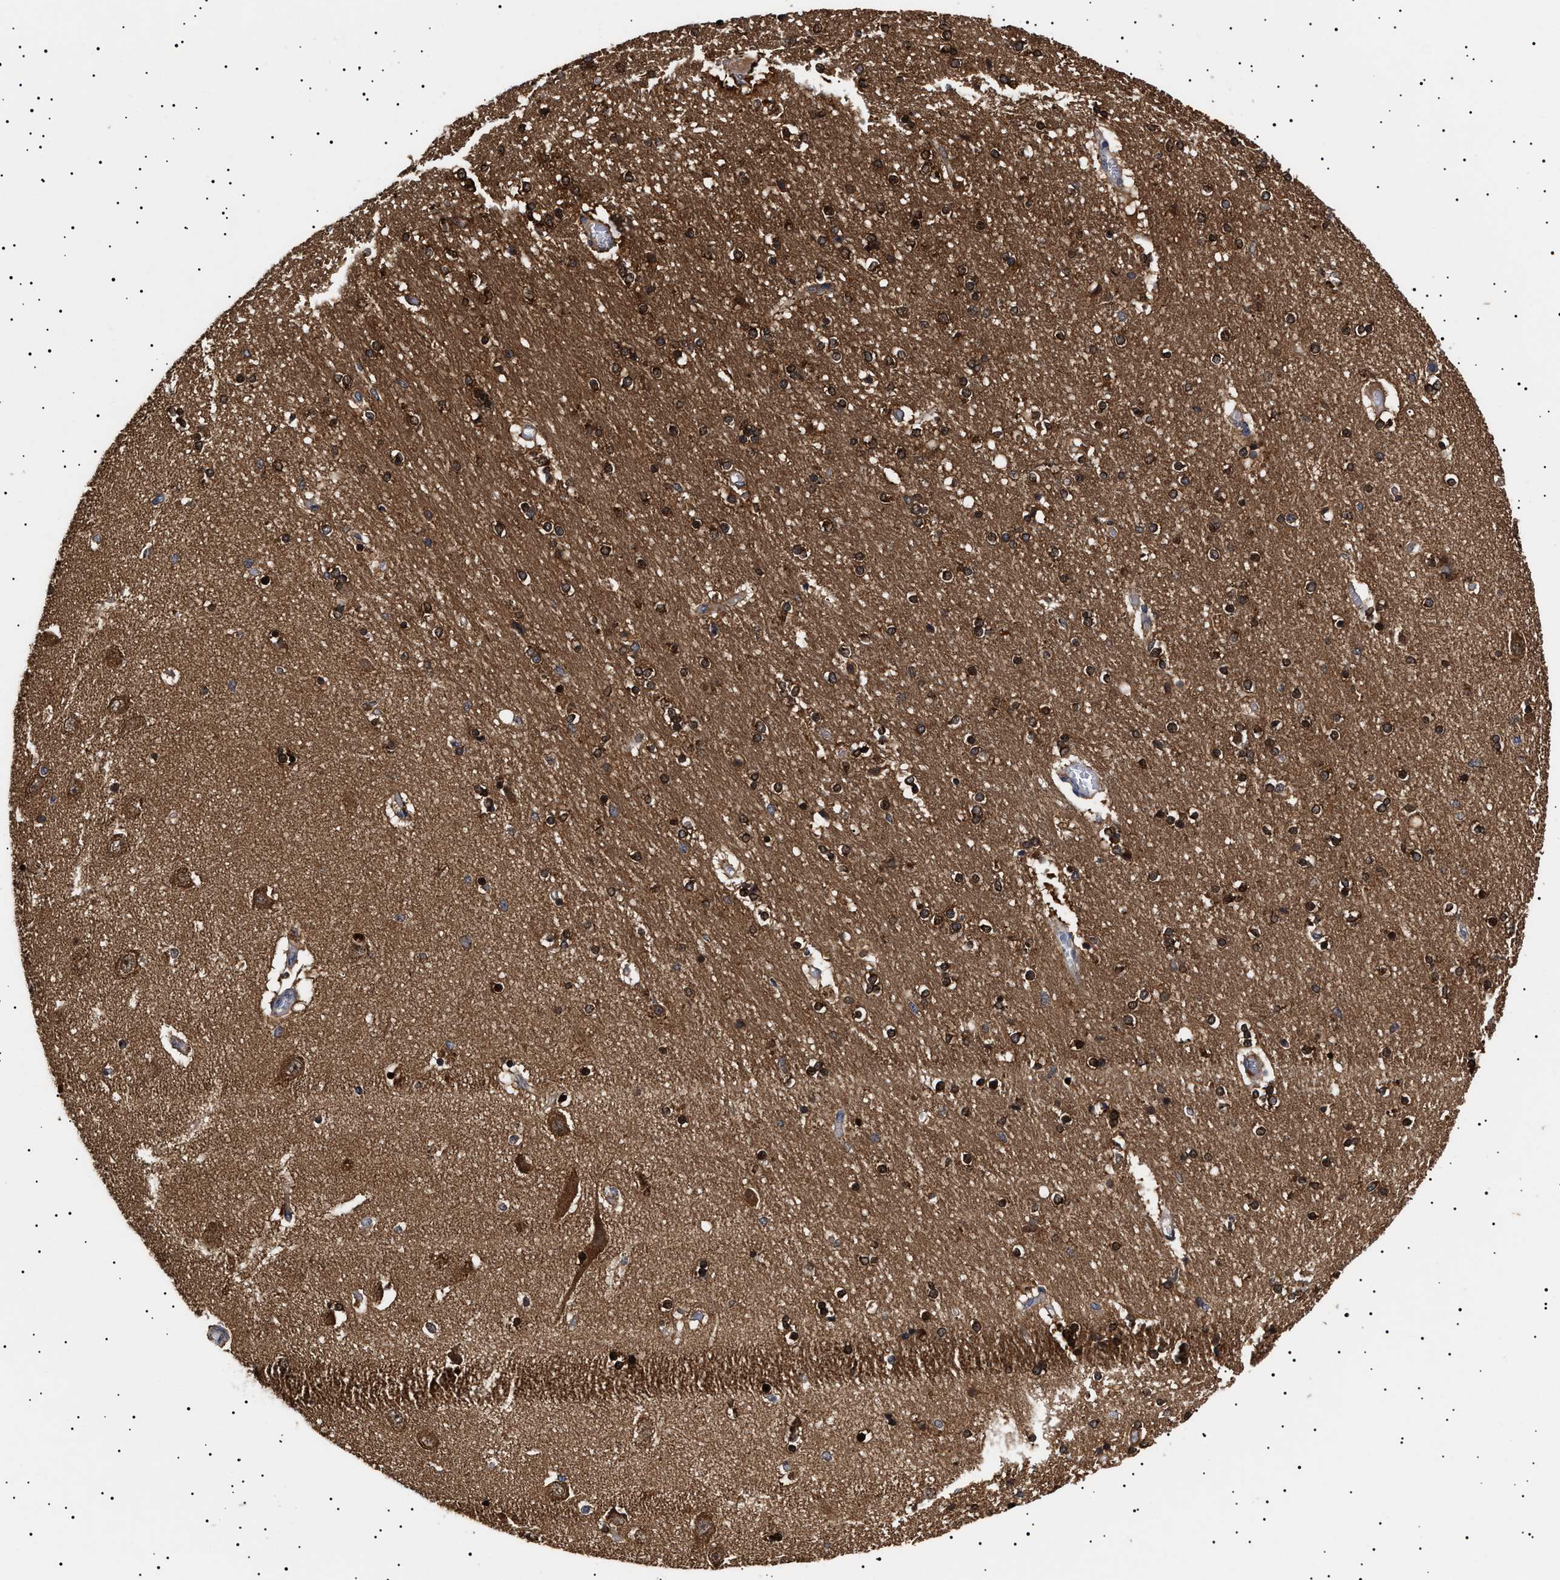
{"staining": {"intensity": "moderate", "quantity": ">75%", "location": "cytoplasmic/membranous,nuclear"}, "tissue": "hippocampus", "cell_type": "Glial cells", "image_type": "normal", "snomed": [{"axis": "morphology", "description": "Normal tissue, NOS"}, {"axis": "topography", "description": "Hippocampus"}], "caption": "Immunohistochemistry (IHC) histopathology image of unremarkable human hippocampus stained for a protein (brown), which exhibits medium levels of moderate cytoplasmic/membranous,nuclear expression in about >75% of glial cells.", "gene": "KRBA1", "patient": {"sex": "female", "age": 54}}